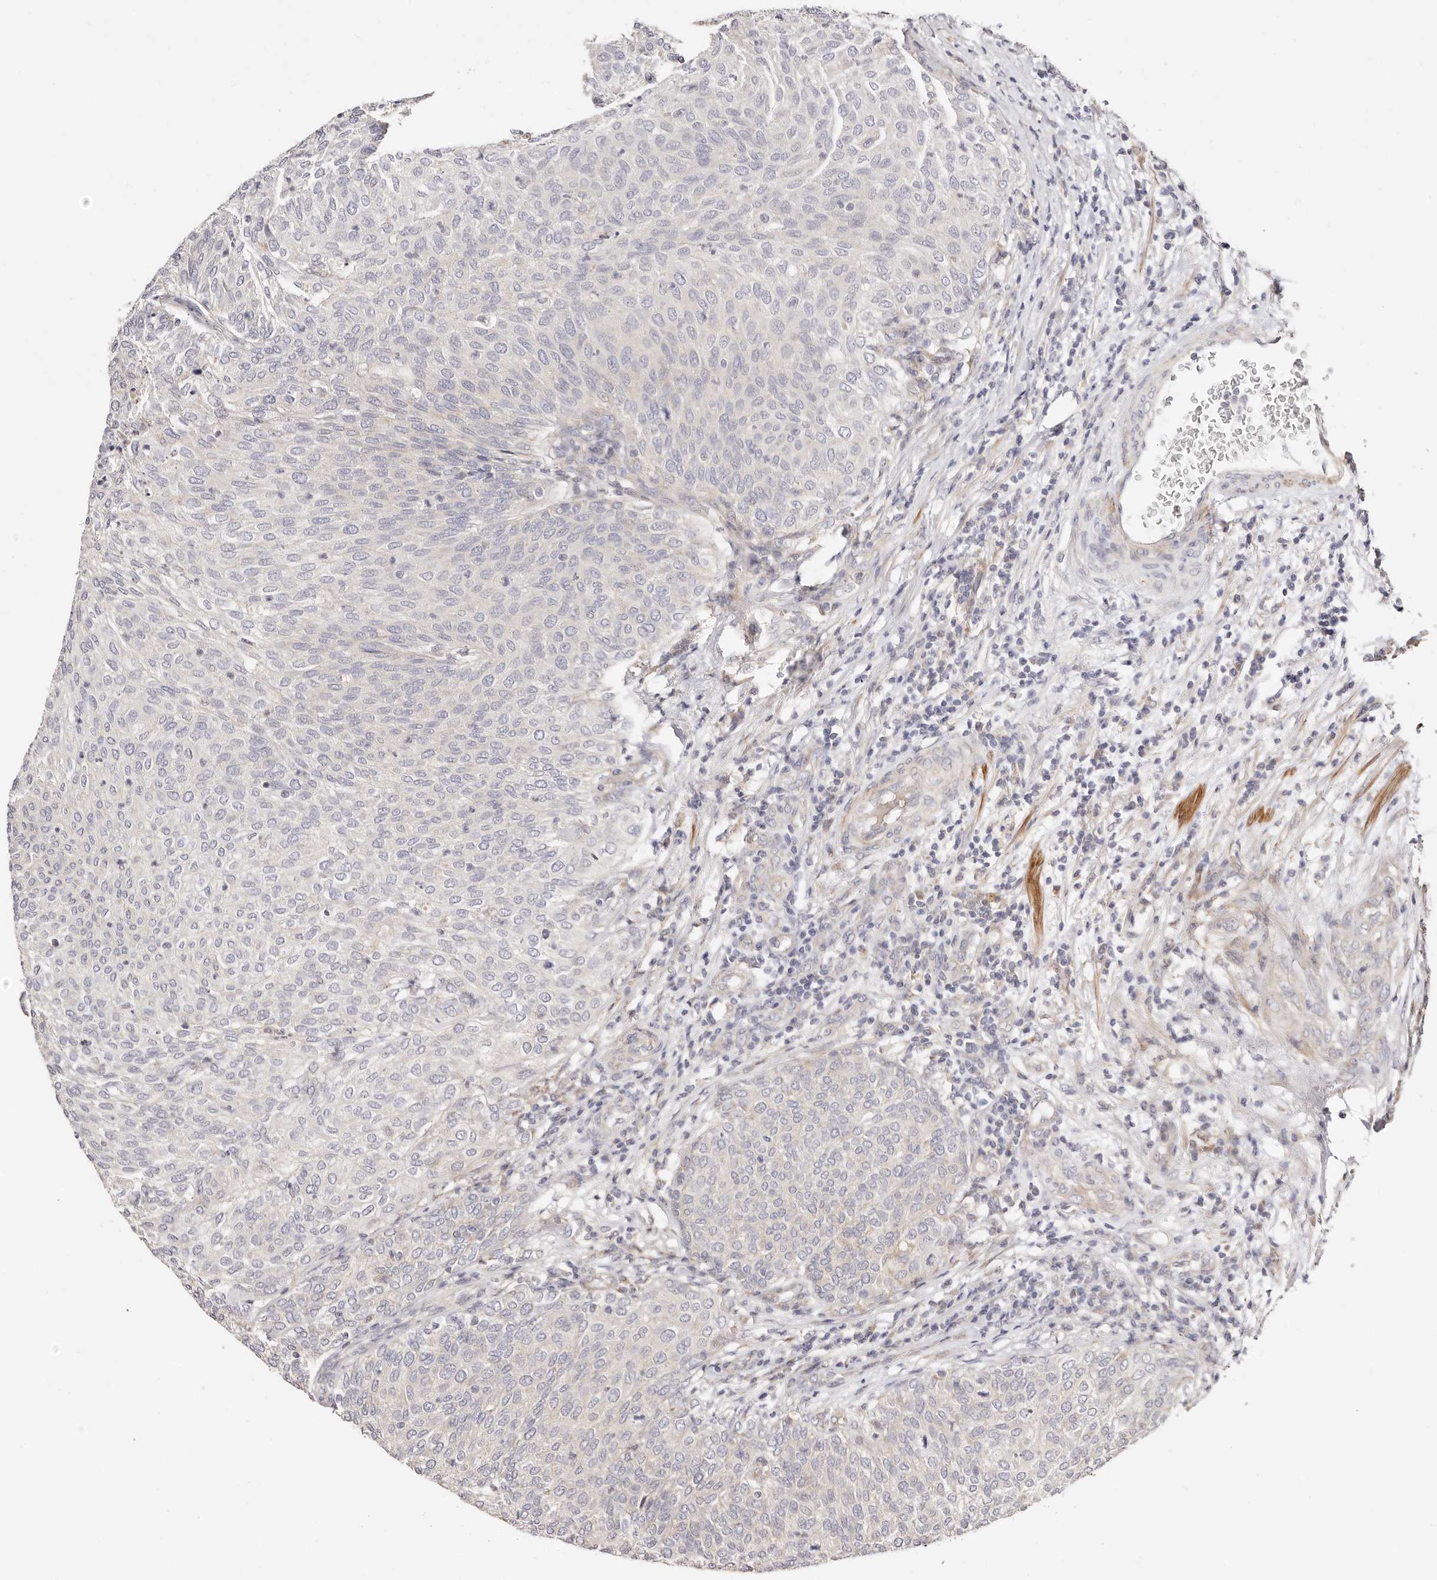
{"staining": {"intensity": "weak", "quantity": "<25%", "location": "cytoplasmic/membranous"}, "tissue": "urothelial cancer", "cell_type": "Tumor cells", "image_type": "cancer", "snomed": [{"axis": "morphology", "description": "Urothelial carcinoma, Low grade"}, {"axis": "topography", "description": "Urinary bladder"}], "caption": "High power microscopy micrograph of an IHC histopathology image of urothelial carcinoma (low-grade), revealing no significant positivity in tumor cells.", "gene": "MAPK1", "patient": {"sex": "female", "age": 79}}